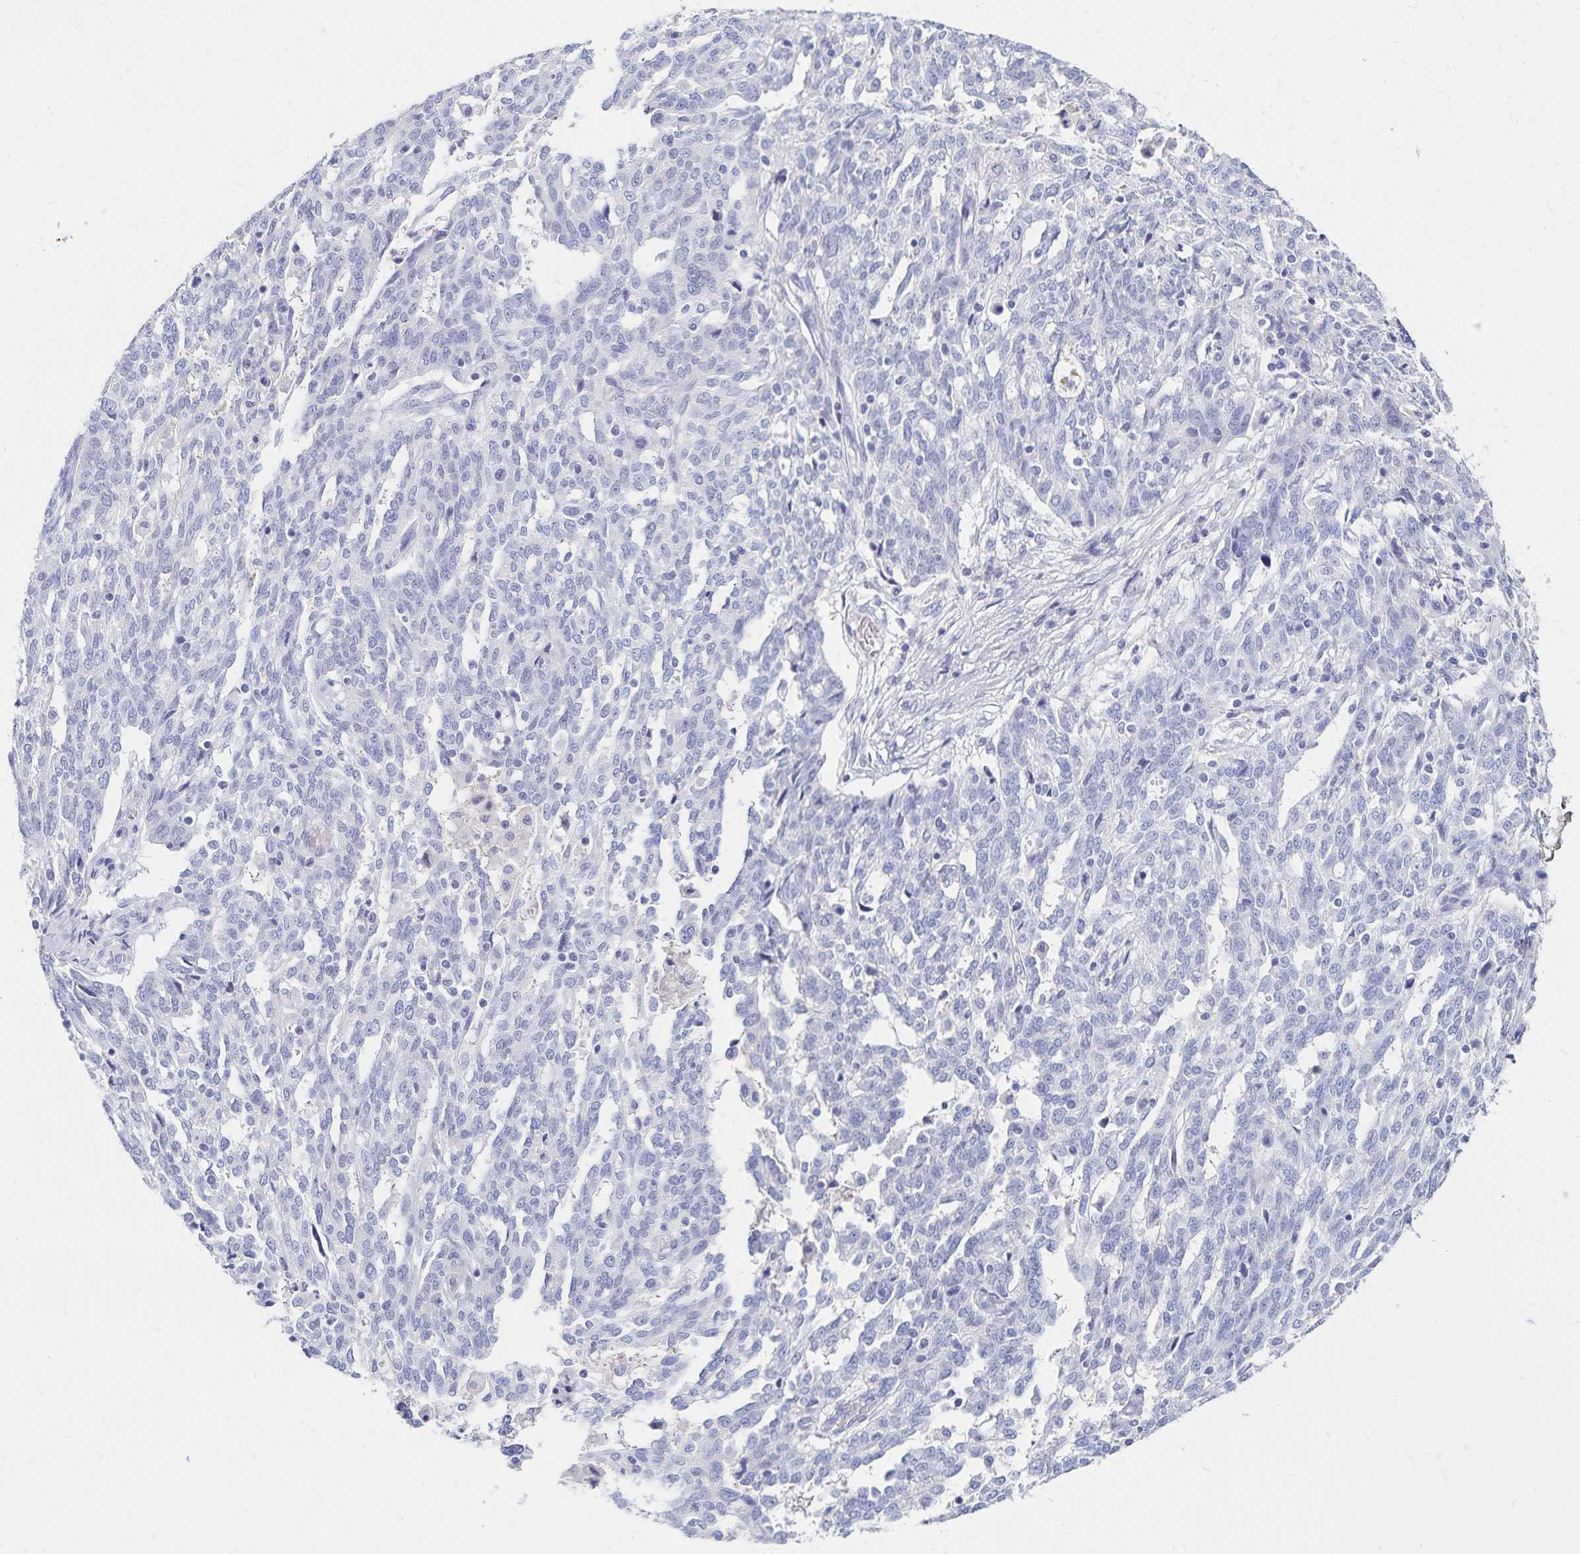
{"staining": {"intensity": "negative", "quantity": "none", "location": "none"}, "tissue": "ovarian cancer", "cell_type": "Tumor cells", "image_type": "cancer", "snomed": [{"axis": "morphology", "description": "Cystadenocarcinoma, serous, NOS"}, {"axis": "topography", "description": "Ovary"}], "caption": "This micrograph is of ovarian serous cystadenocarcinoma stained with IHC to label a protein in brown with the nuclei are counter-stained blue. There is no staining in tumor cells.", "gene": "C2orf50", "patient": {"sex": "female", "age": 67}}